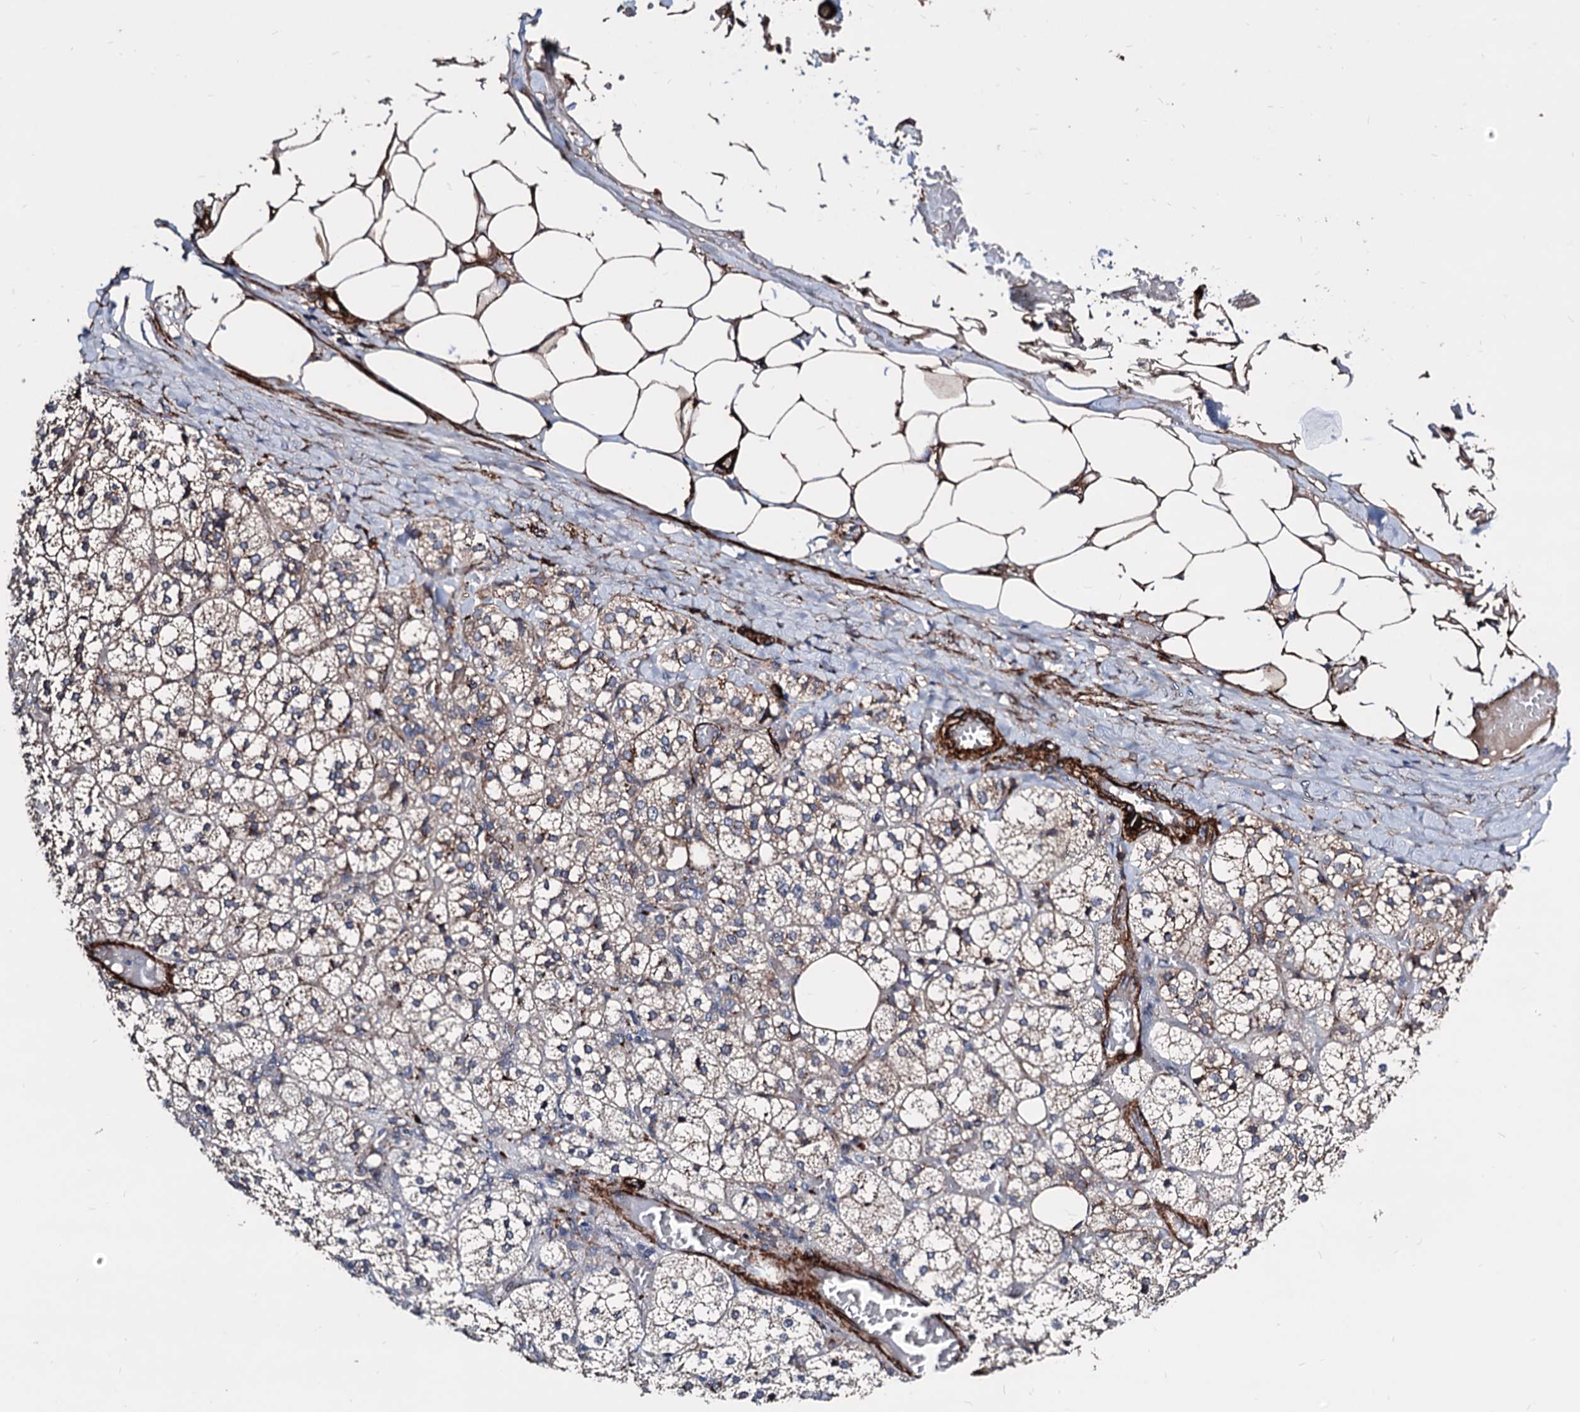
{"staining": {"intensity": "moderate", "quantity": "25%-75%", "location": "cytoplasmic/membranous"}, "tissue": "adrenal gland", "cell_type": "Glandular cells", "image_type": "normal", "snomed": [{"axis": "morphology", "description": "Normal tissue, NOS"}, {"axis": "topography", "description": "Adrenal gland"}], "caption": "Immunohistochemistry (DAB (3,3'-diaminobenzidine)) staining of benign human adrenal gland demonstrates moderate cytoplasmic/membranous protein staining in about 25%-75% of glandular cells.", "gene": "WDR11", "patient": {"sex": "female", "age": 61}}